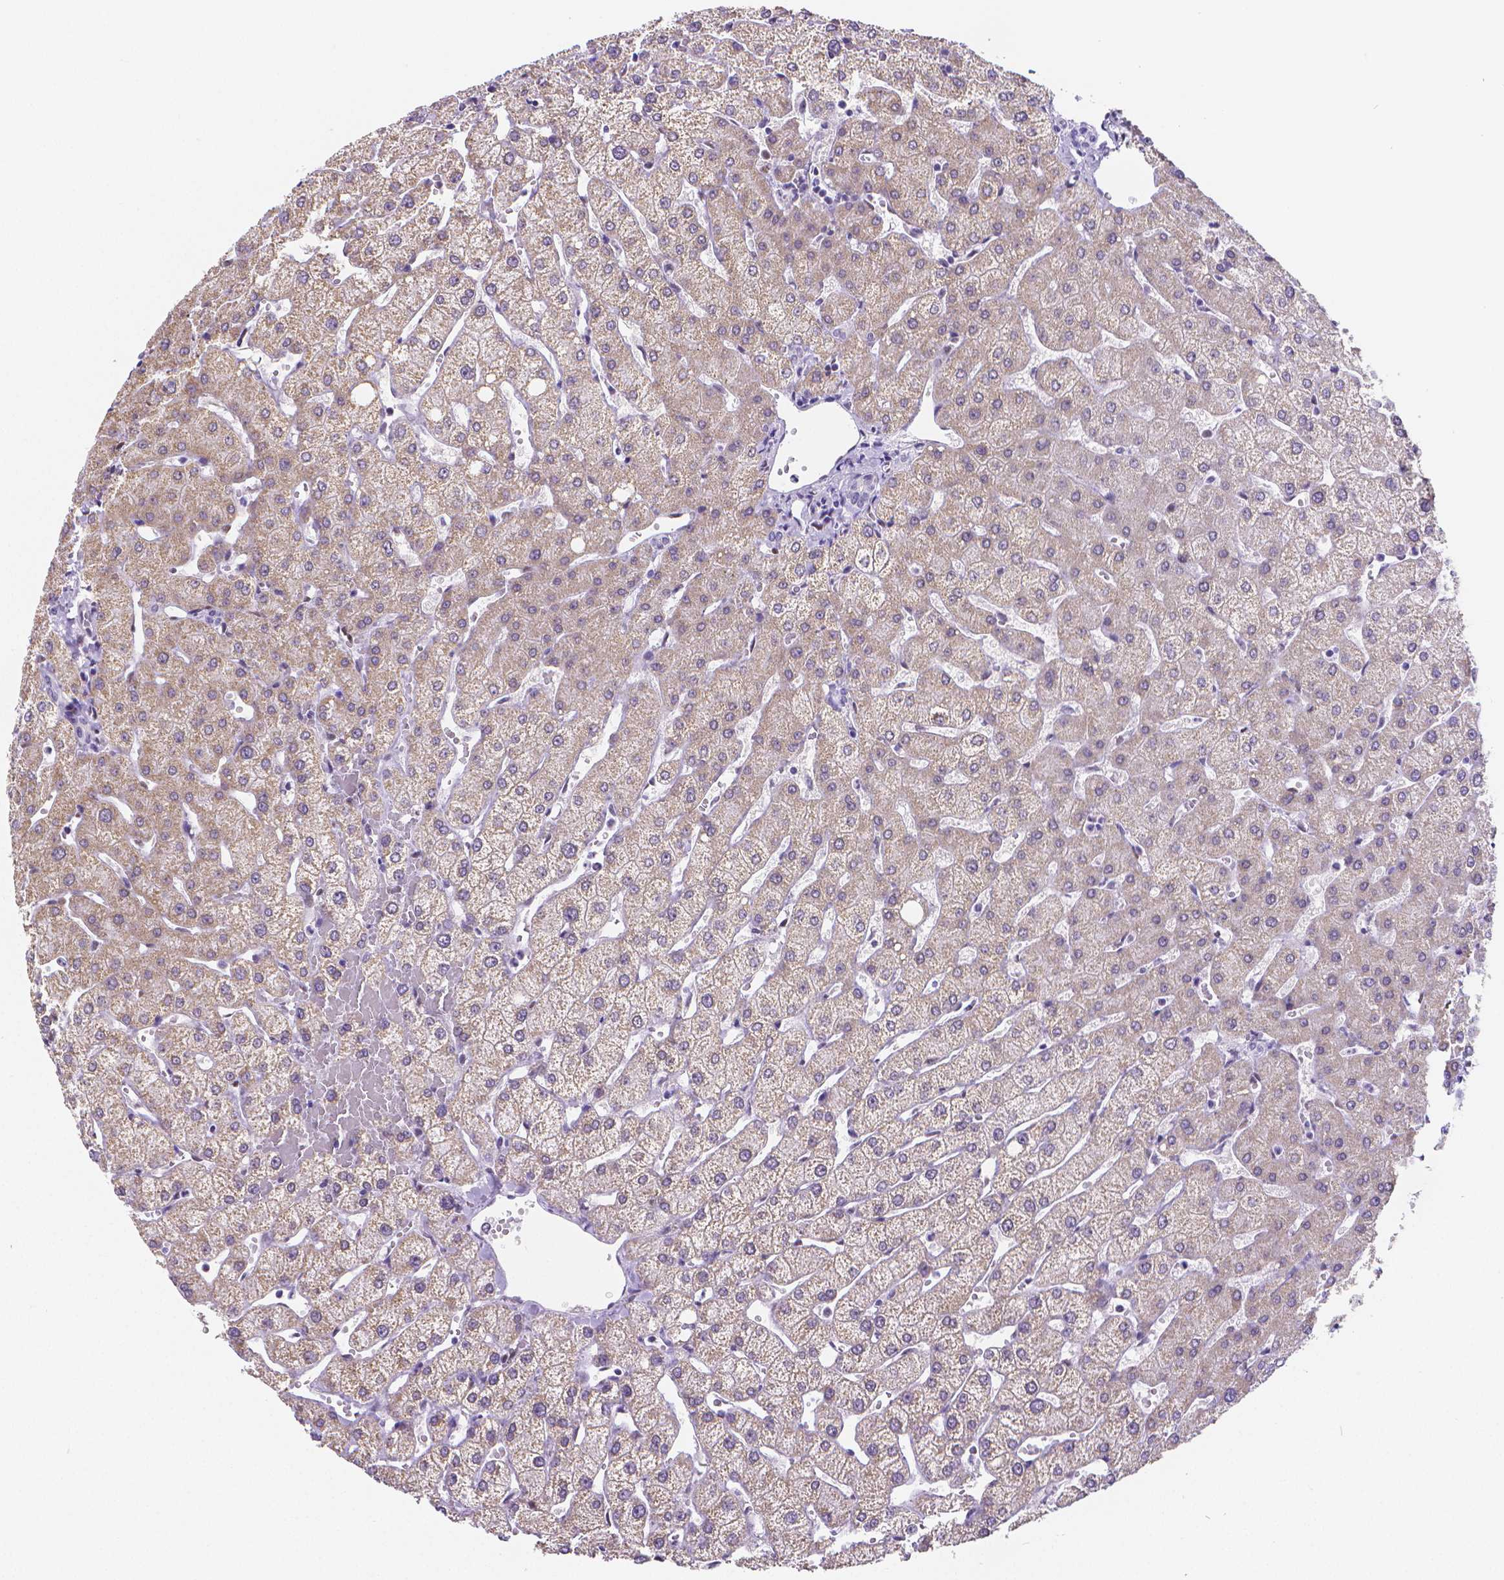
{"staining": {"intensity": "negative", "quantity": "none", "location": "none"}, "tissue": "liver", "cell_type": "Cholangiocytes", "image_type": "normal", "snomed": [{"axis": "morphology", "description": "Normal tissue, NOS"}, {"axis": "topography", "description": "Liver"}], "caption": "High power microscopy image of an immunohistochemistry (IHC) image of unremarkable liver, revealing no significant expression in cholangiocytes. (DAB immunohistochemistry with hematoxylin counter stain).", "gene": "MEF2C", "patient": {"sex": "female", "age": 54}}